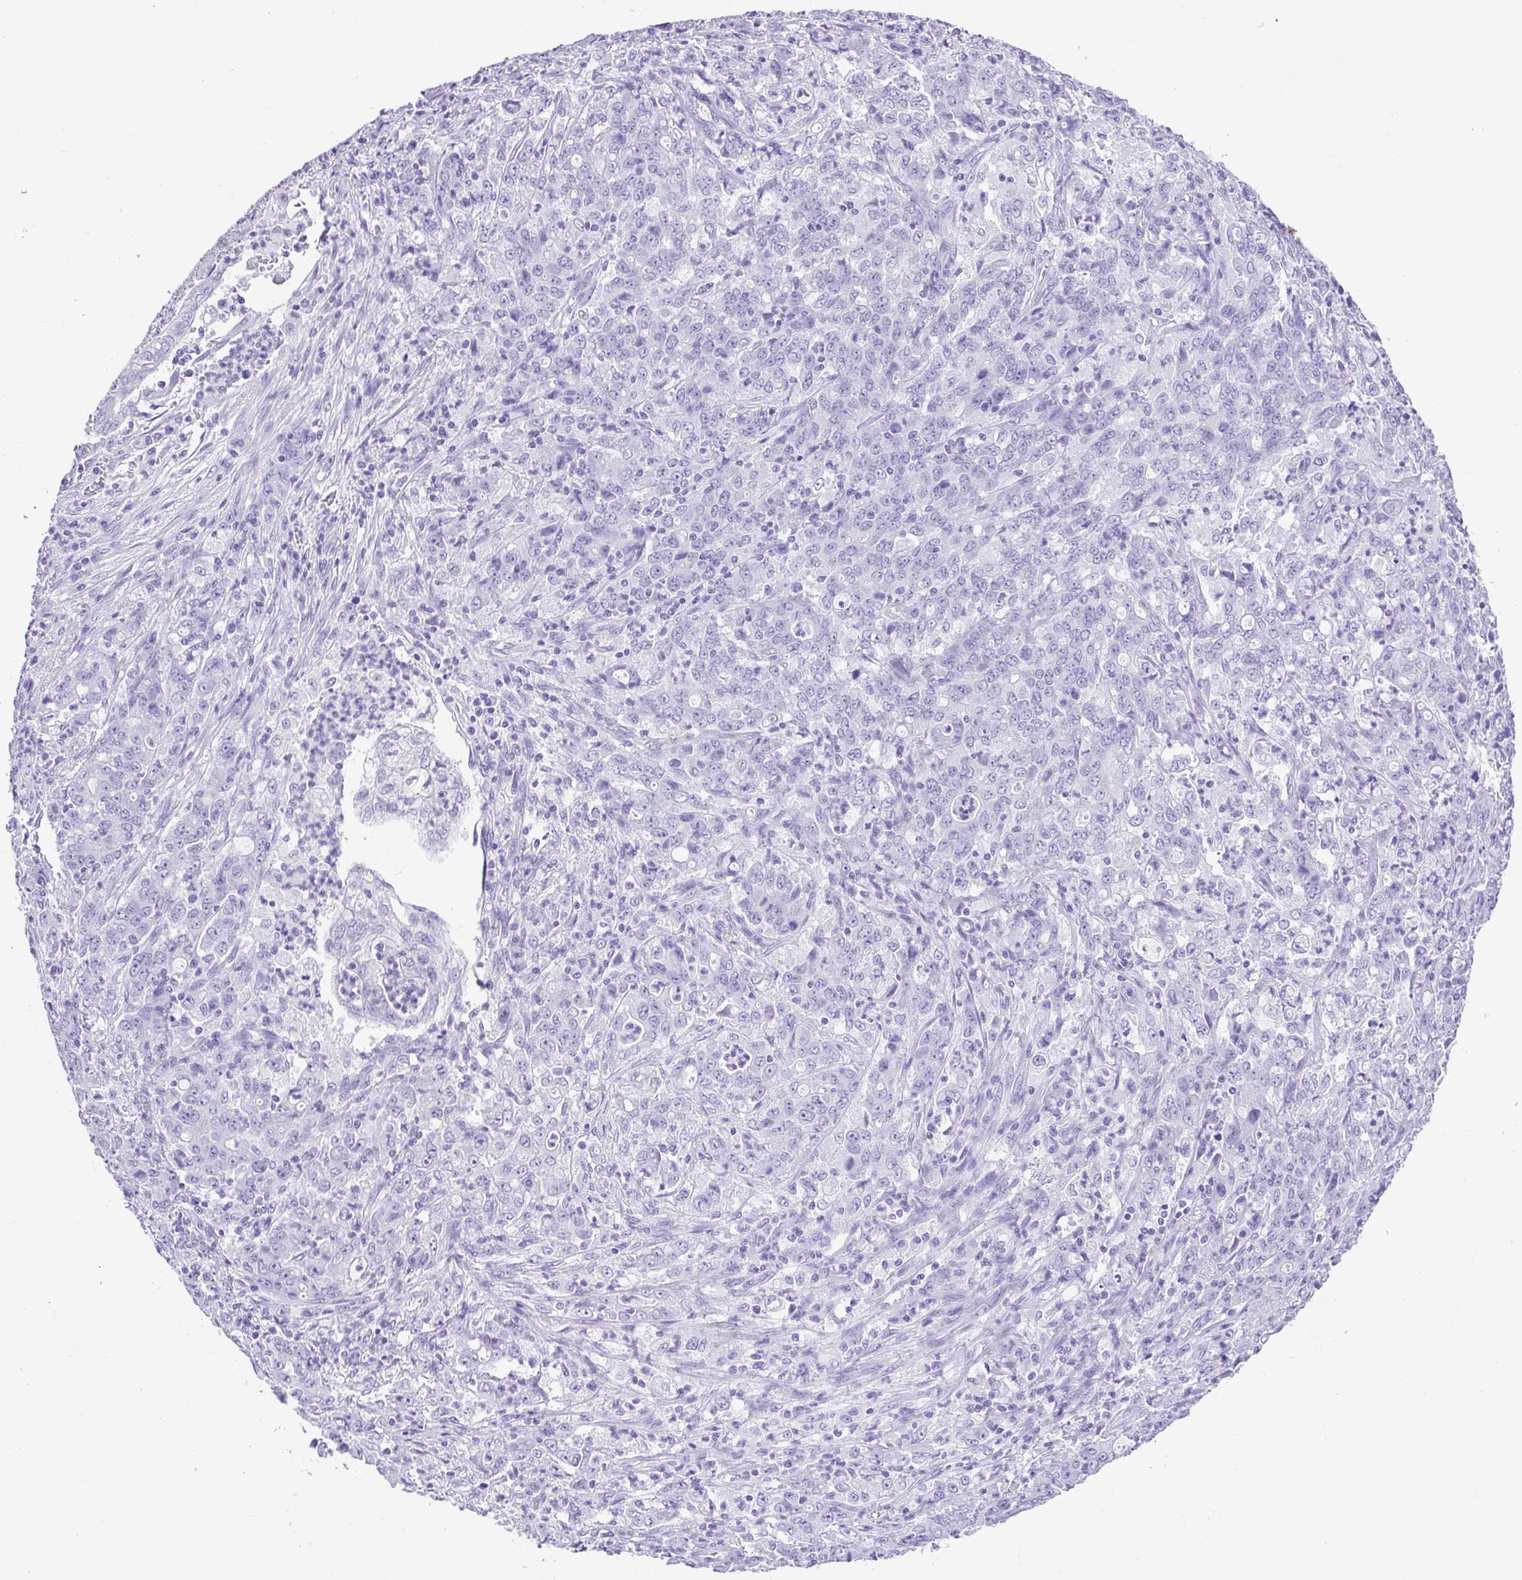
{"staining": {"intensity": "negative", "quantity": "none", "location": "none"}, "tissue": "stomach cancer", "cell_type": "Tumor cells", "image_type": "cancer", "snomed": [{"axis": "morphology", "description": "Adenocarcinoma, NOS"}, {"axis": "topography", "description": "Stomach, lower"}], "caption": "DAB immunohistochemical staining of human stomach cancer reveals no significant staining in tumor cells.", "gene": "CDSN", "patient": {"sex": "female", "age": 71}}